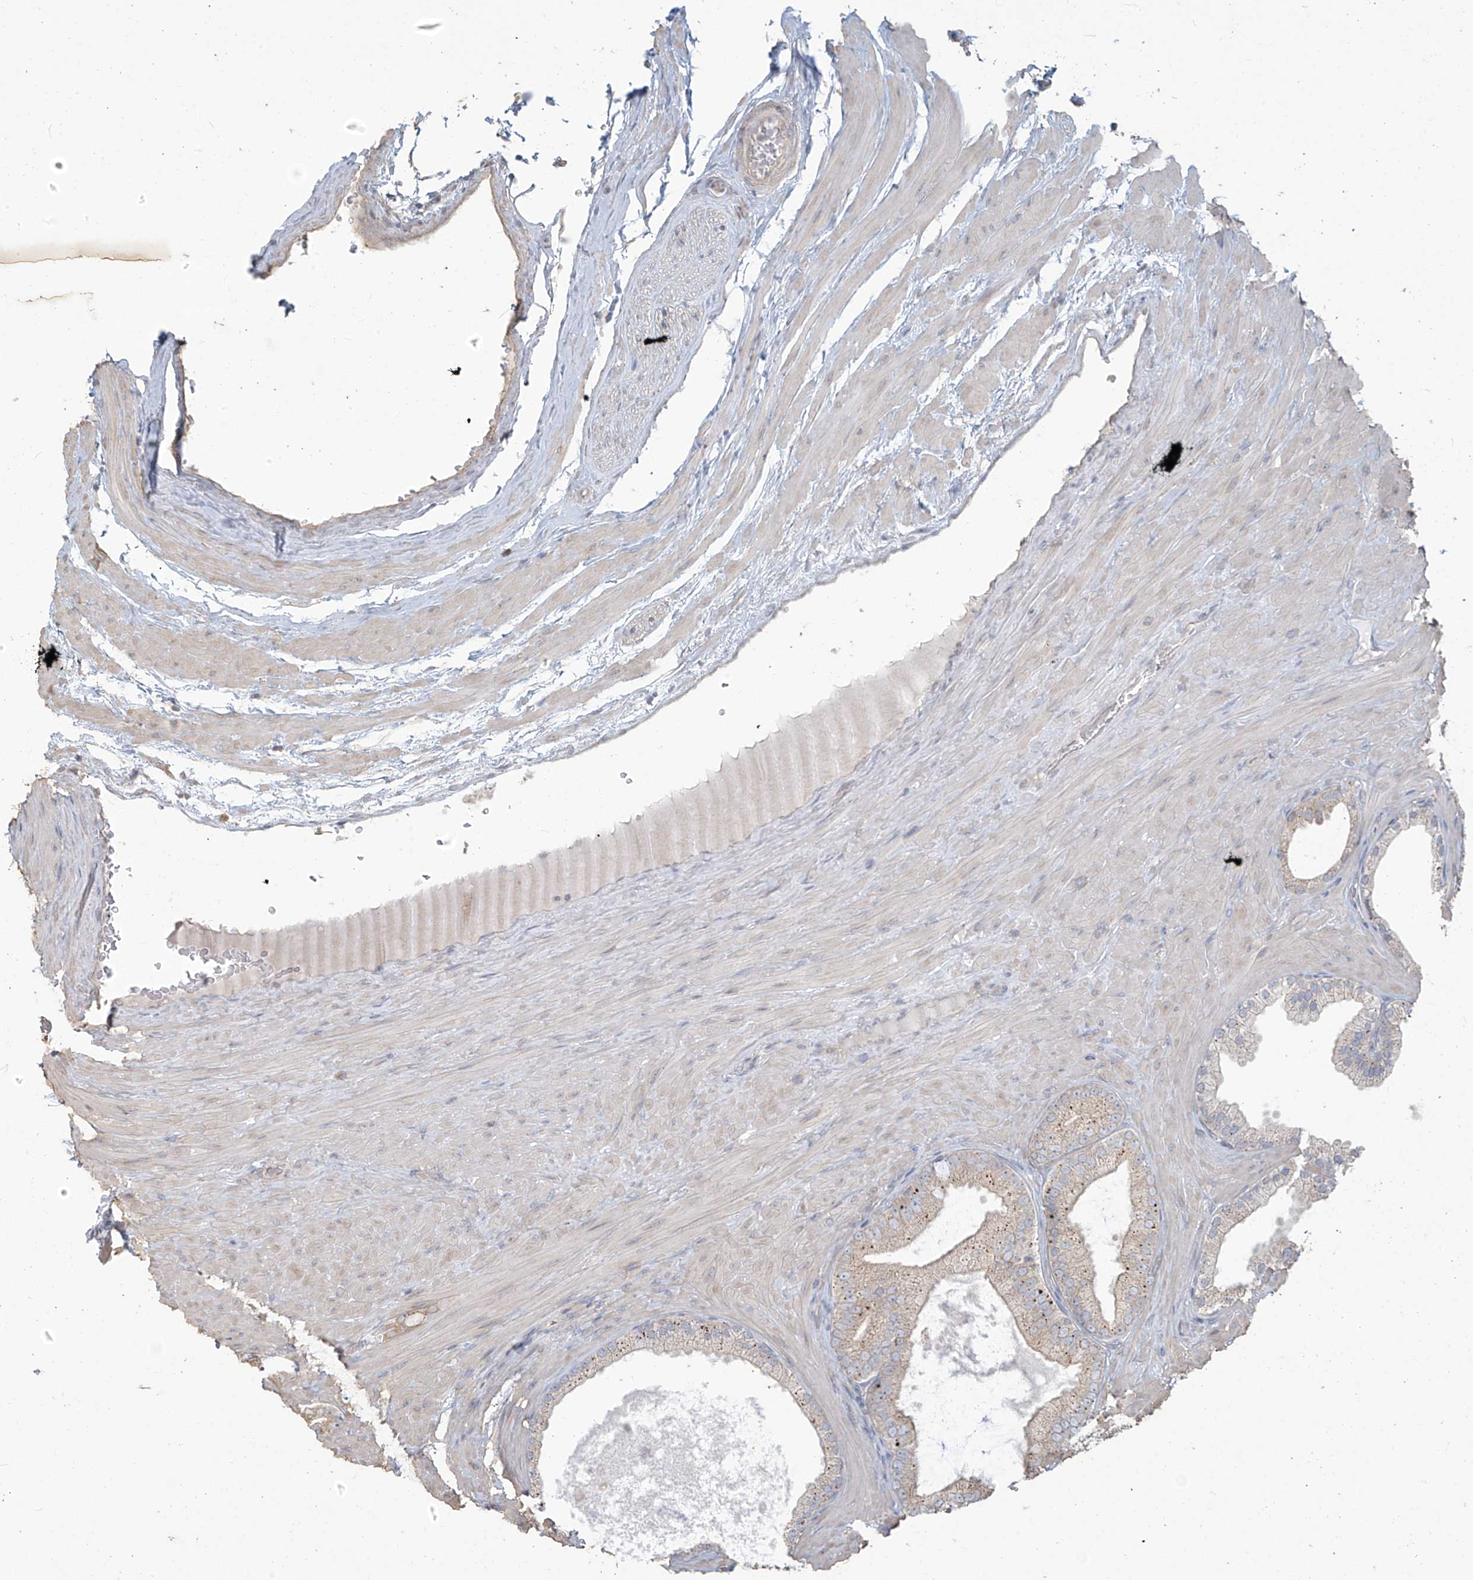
{"staining": {"intensity": "weak", "quantity": "<25%", "location": "cytoplasmic/membranous"}, "tissue": "prostate cancer", "cell_type": "Tumor cells", "image_type": "cancer", "snomed": [{"axis": "morphology", "description": "Adenocarcinoma, Low grade"}, {"axis": "topography", "description": "Prostate"}], "caption": "Prostate cancer (low-grade adenocarcinoma) was stained to show a protein in brown. There is no significant staining in tumor cells.", "gene": "MAGIX", "patient": {"sex": "male", "age": 63}}